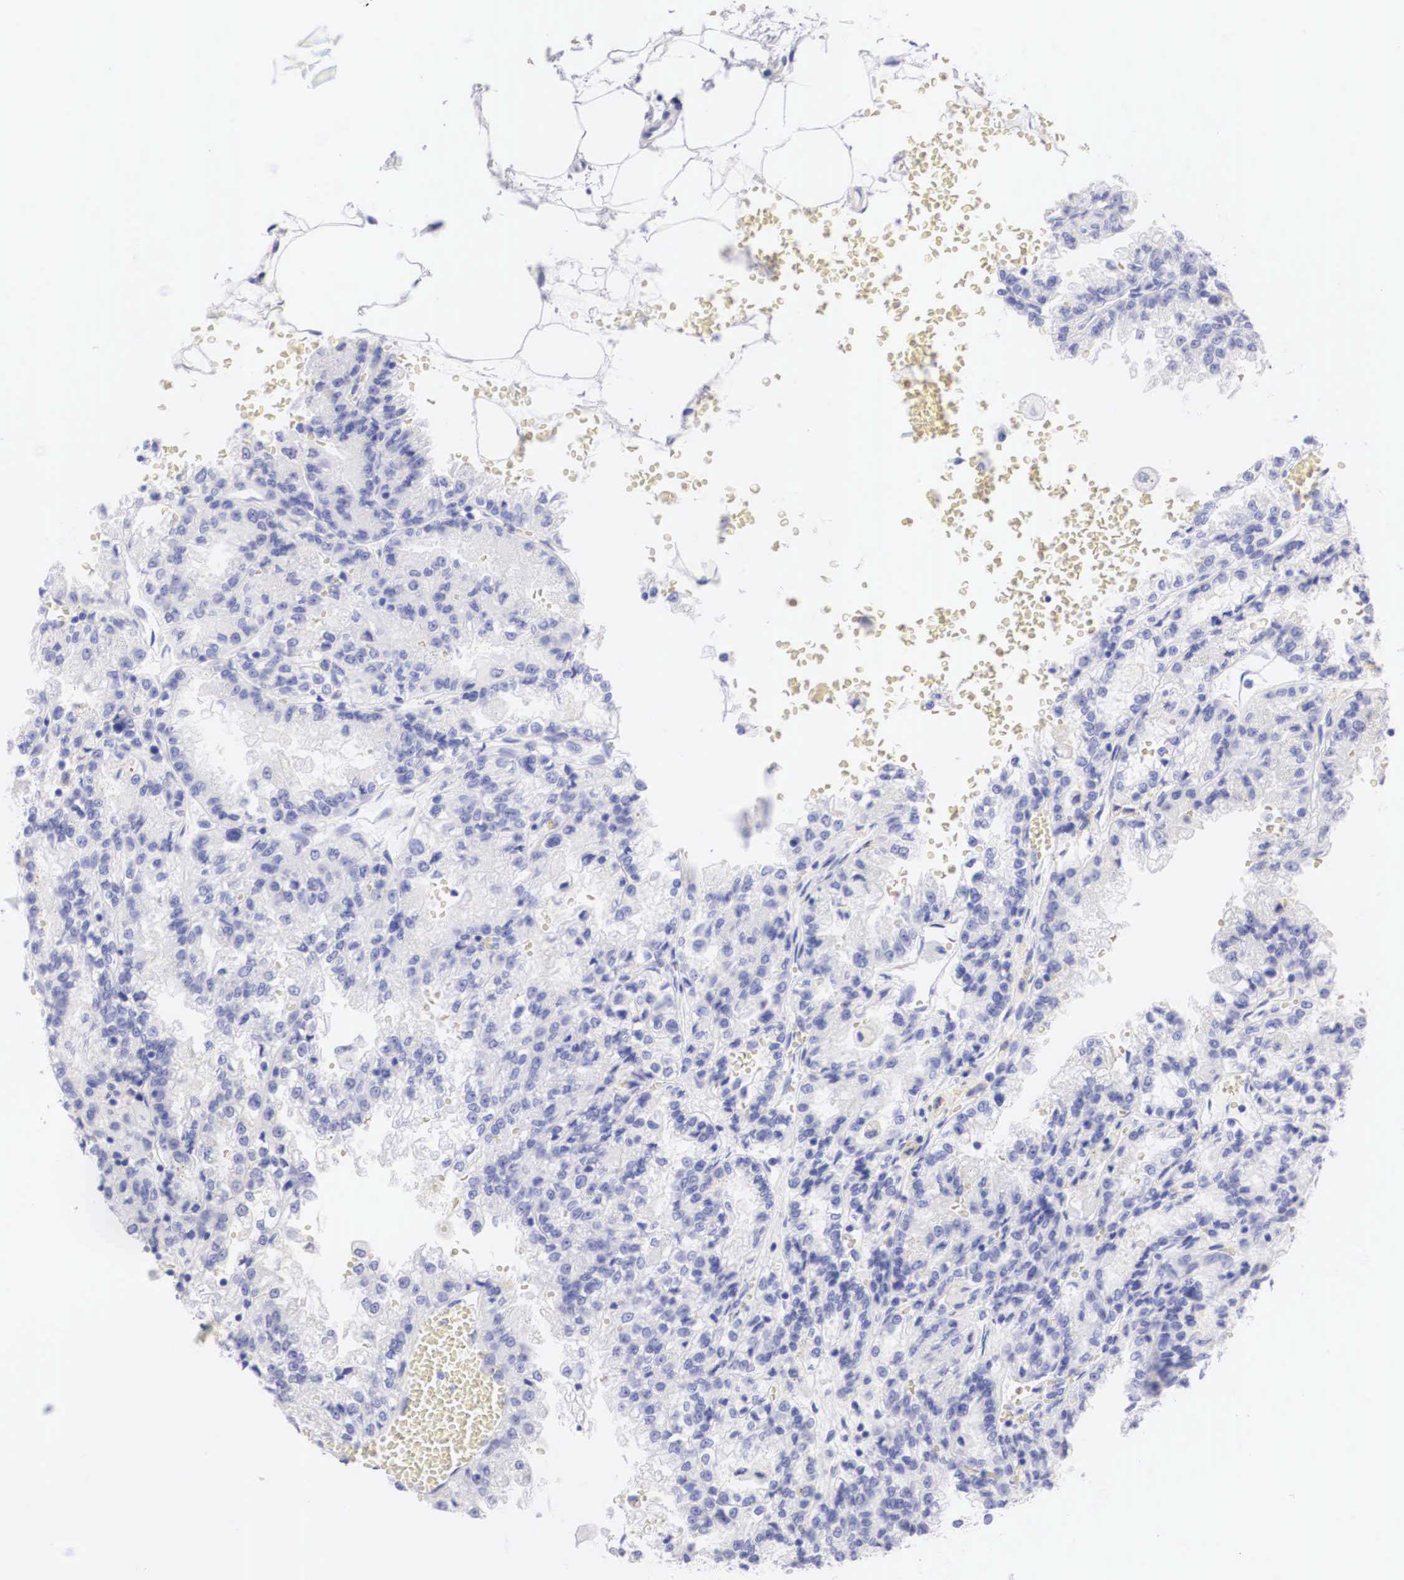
{"staining": {"intensity": "negative", "quantity": "none", "location": "none"}, "tissue": "renal cancer", "cell_type": "Tumor cells", "image_type": "cancer", "snomed": [{"axis": "morphology", "description": "Adenocarcinoma, NOS"}, {"axis": "topography", "description": "Kidney"}], "caption": "An image of adenocarcinoma (renal) stained for a protein demonstrates no brown staining in tumor cells.", "gene": "TYR", "patient": {"sex": "female", "age": 56}}